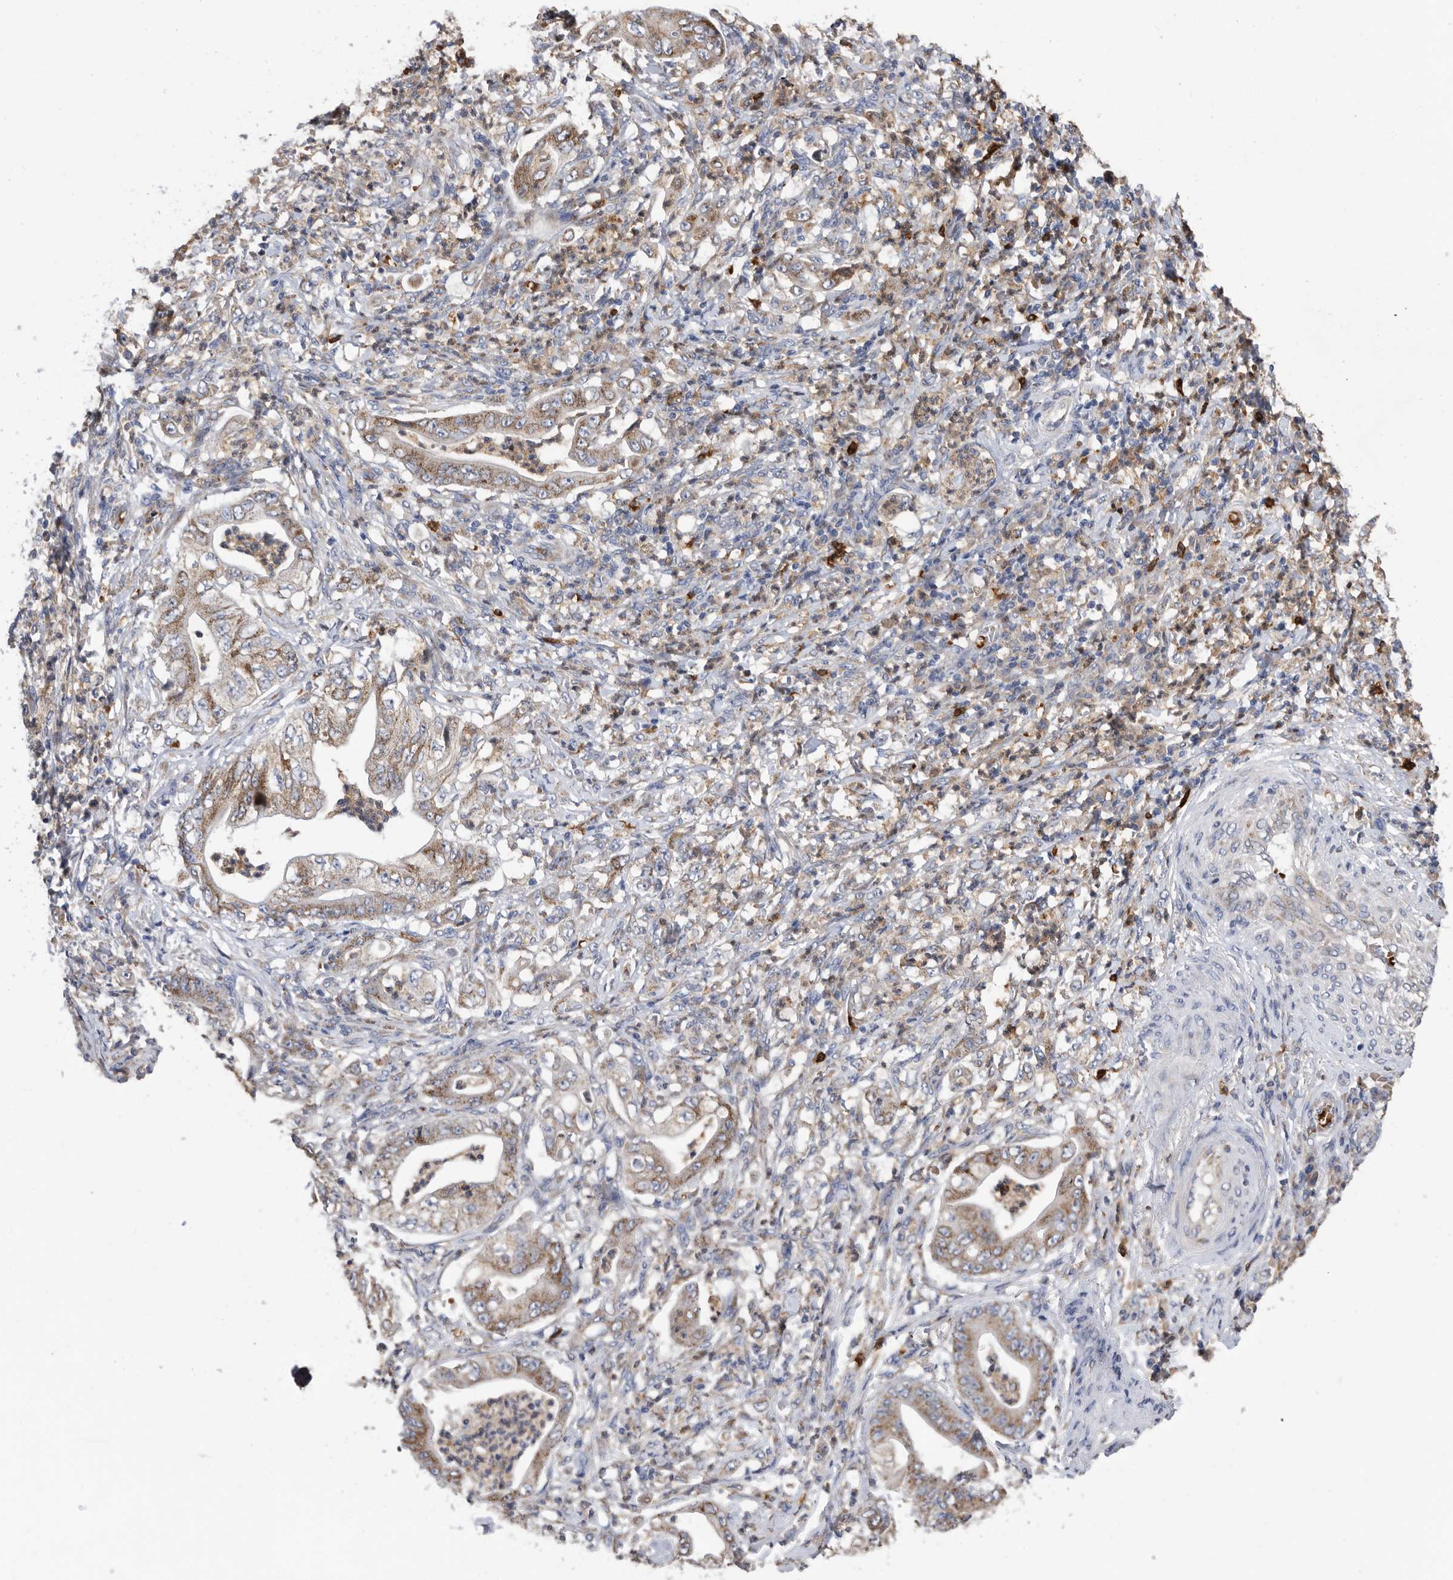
{"staining": {"intensity": "moderate", "quantity": ">75%", "location": "cytoplasmic/membranous"}, "tissue": "stomach cancer", "cell_type": "Tumor cells", "image_type": "cancer", "snomed": [{"axis": "morphology", "description": "Adenocarcinoma, NOS"}, {"axis": "topography", "description": "Stomach"}], "caption": "Protein positivity by IHC exhibits moderate cytoplasmic/membranous expression in about >75% of tumor cells in stomach cancer (adenocarcinoma). (DAB (3,3'-diaminobenzidine) = brown stain, brightfield microscopy at high magnification).", "gene": "CRISPLD2", "patient": {"sex": "female", "age": 73}}